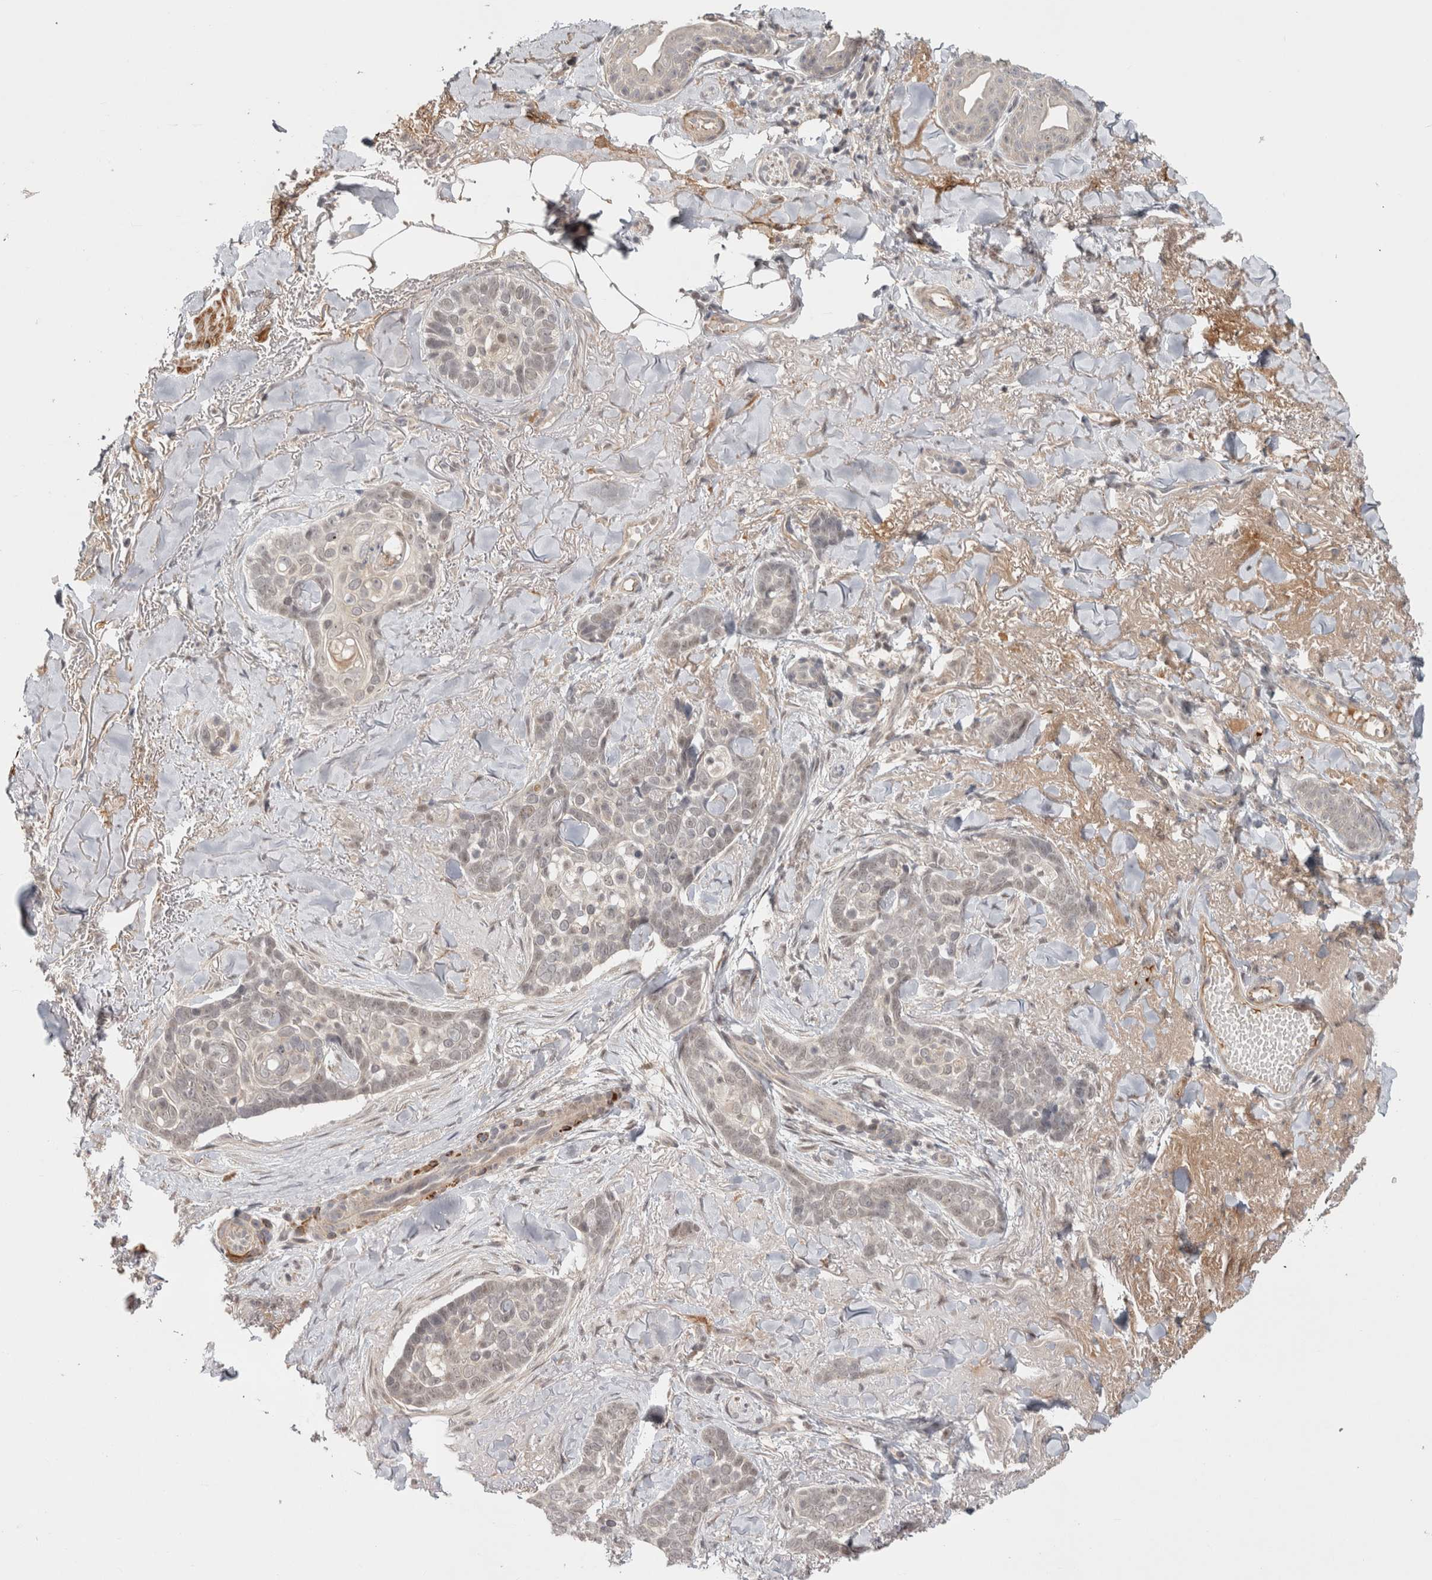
{"staining": {"intensity": "weak", "quantity": "<25%", "location": "nuclear"}, "tissue": "skin cancer", "cell_type": "Tumor cells", "image_type": "cancer", "snomed": [{"axis": "morphology", "description": "Basal cell carcinoma"}, {"axis": "topography", "description": "Skin"}], "caption": "This is an immunohistochemistry (IHC) photomicrograph of human skin cancer. There is no positivity in tumor cells.", "gene": "ZNF318", "patient": {"sex": "female", "age": 82}}